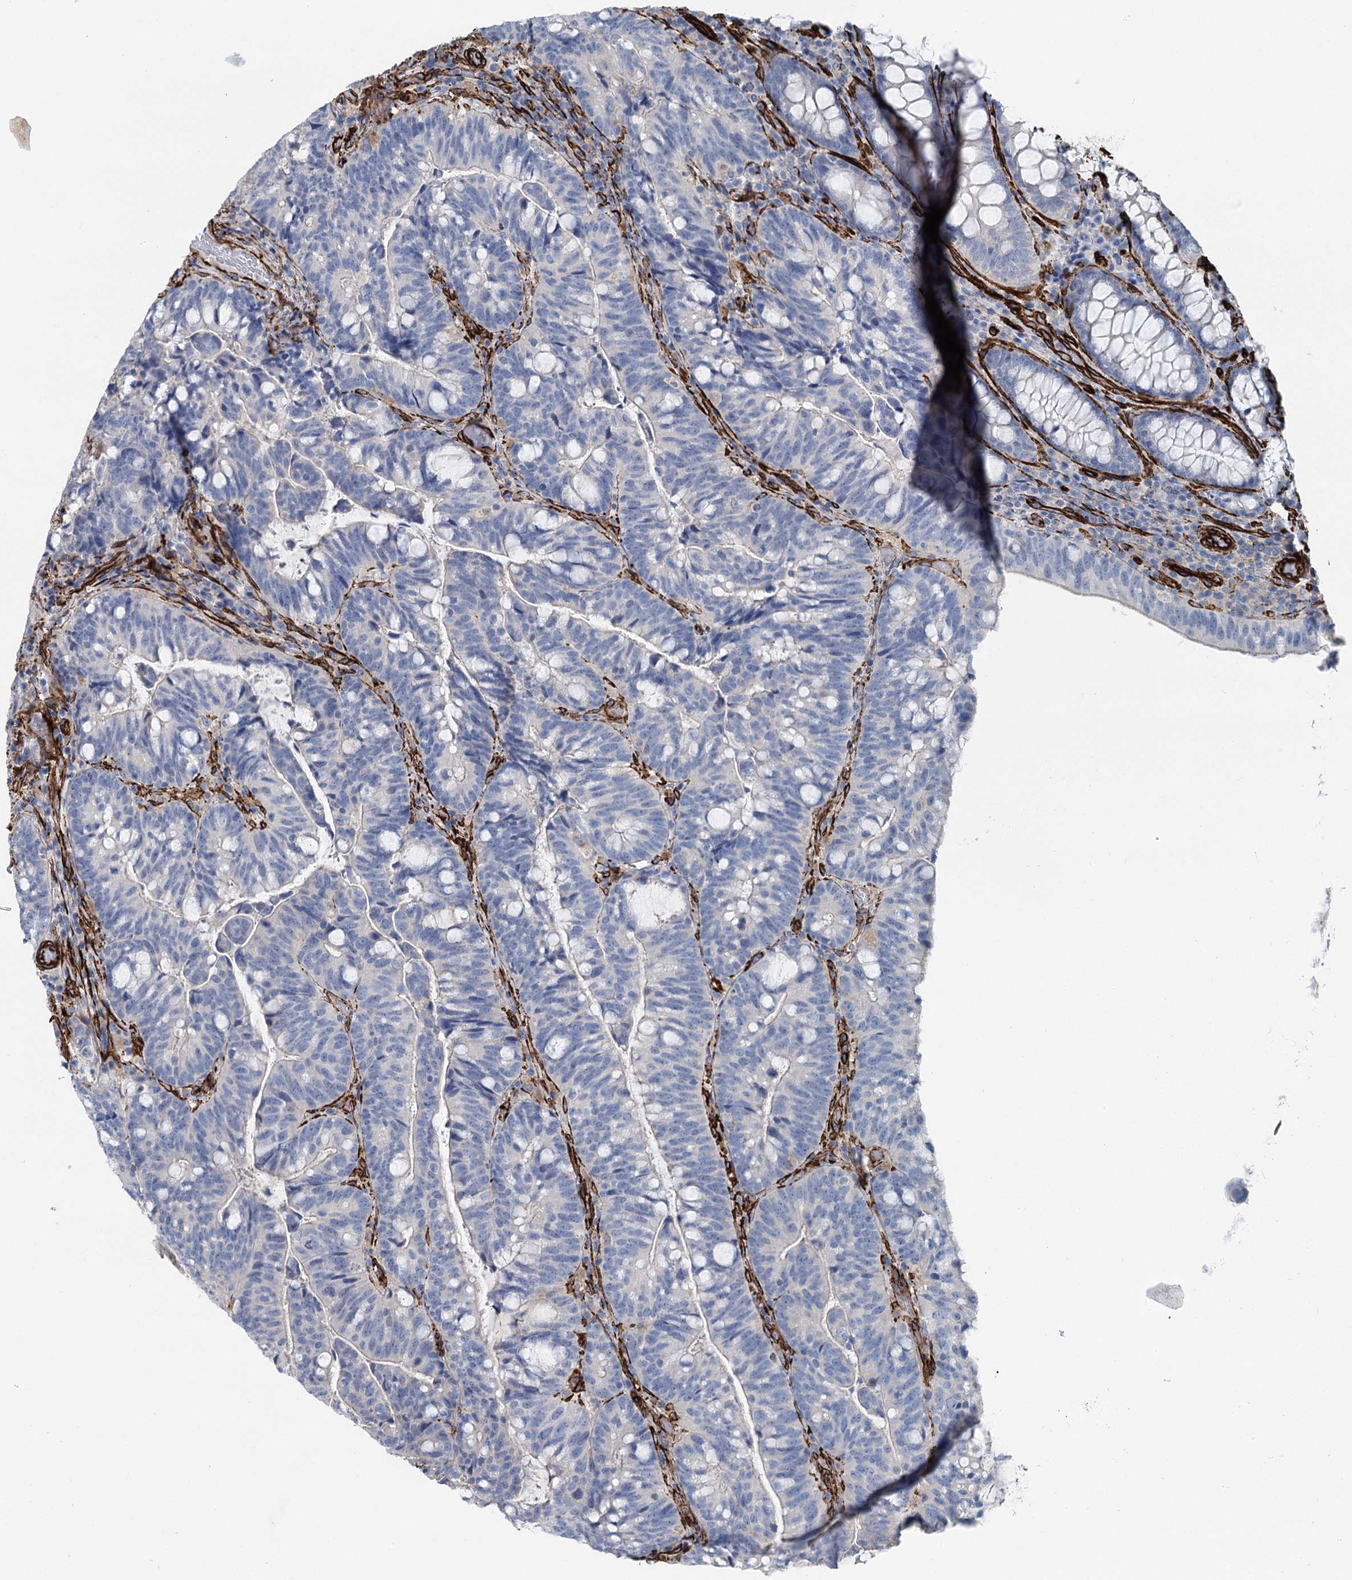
{"staining": {"intensity": "negative", "quantity": "none", "location": "none"}, "tissue": "colorectal cancer", "cell_type": "Tumor cells", "image_type": "cancer", "snomed": [{"axis": "morphology", "description": "Normal tissue, NOS"}, {"axis": "morphology", "description": "Adenocarcinoma, NOS"}, {"axis": "topography", "description": "Colon"}], "caption": "High power microscopy histopathology image of an immunohistochemistry photomicrograph of colorectal adenocarcinoma, revealing no significant staining in tumor cells. The staining was performed using DAB (3,3'-diaminobenzidine) to visualize the protein expression in brown, while the nuclei were stained in blue with hematoxylin (Magnification: 20x).", "gene": "IQSEC1", "patient": {"sex": "female", "age": 66}}